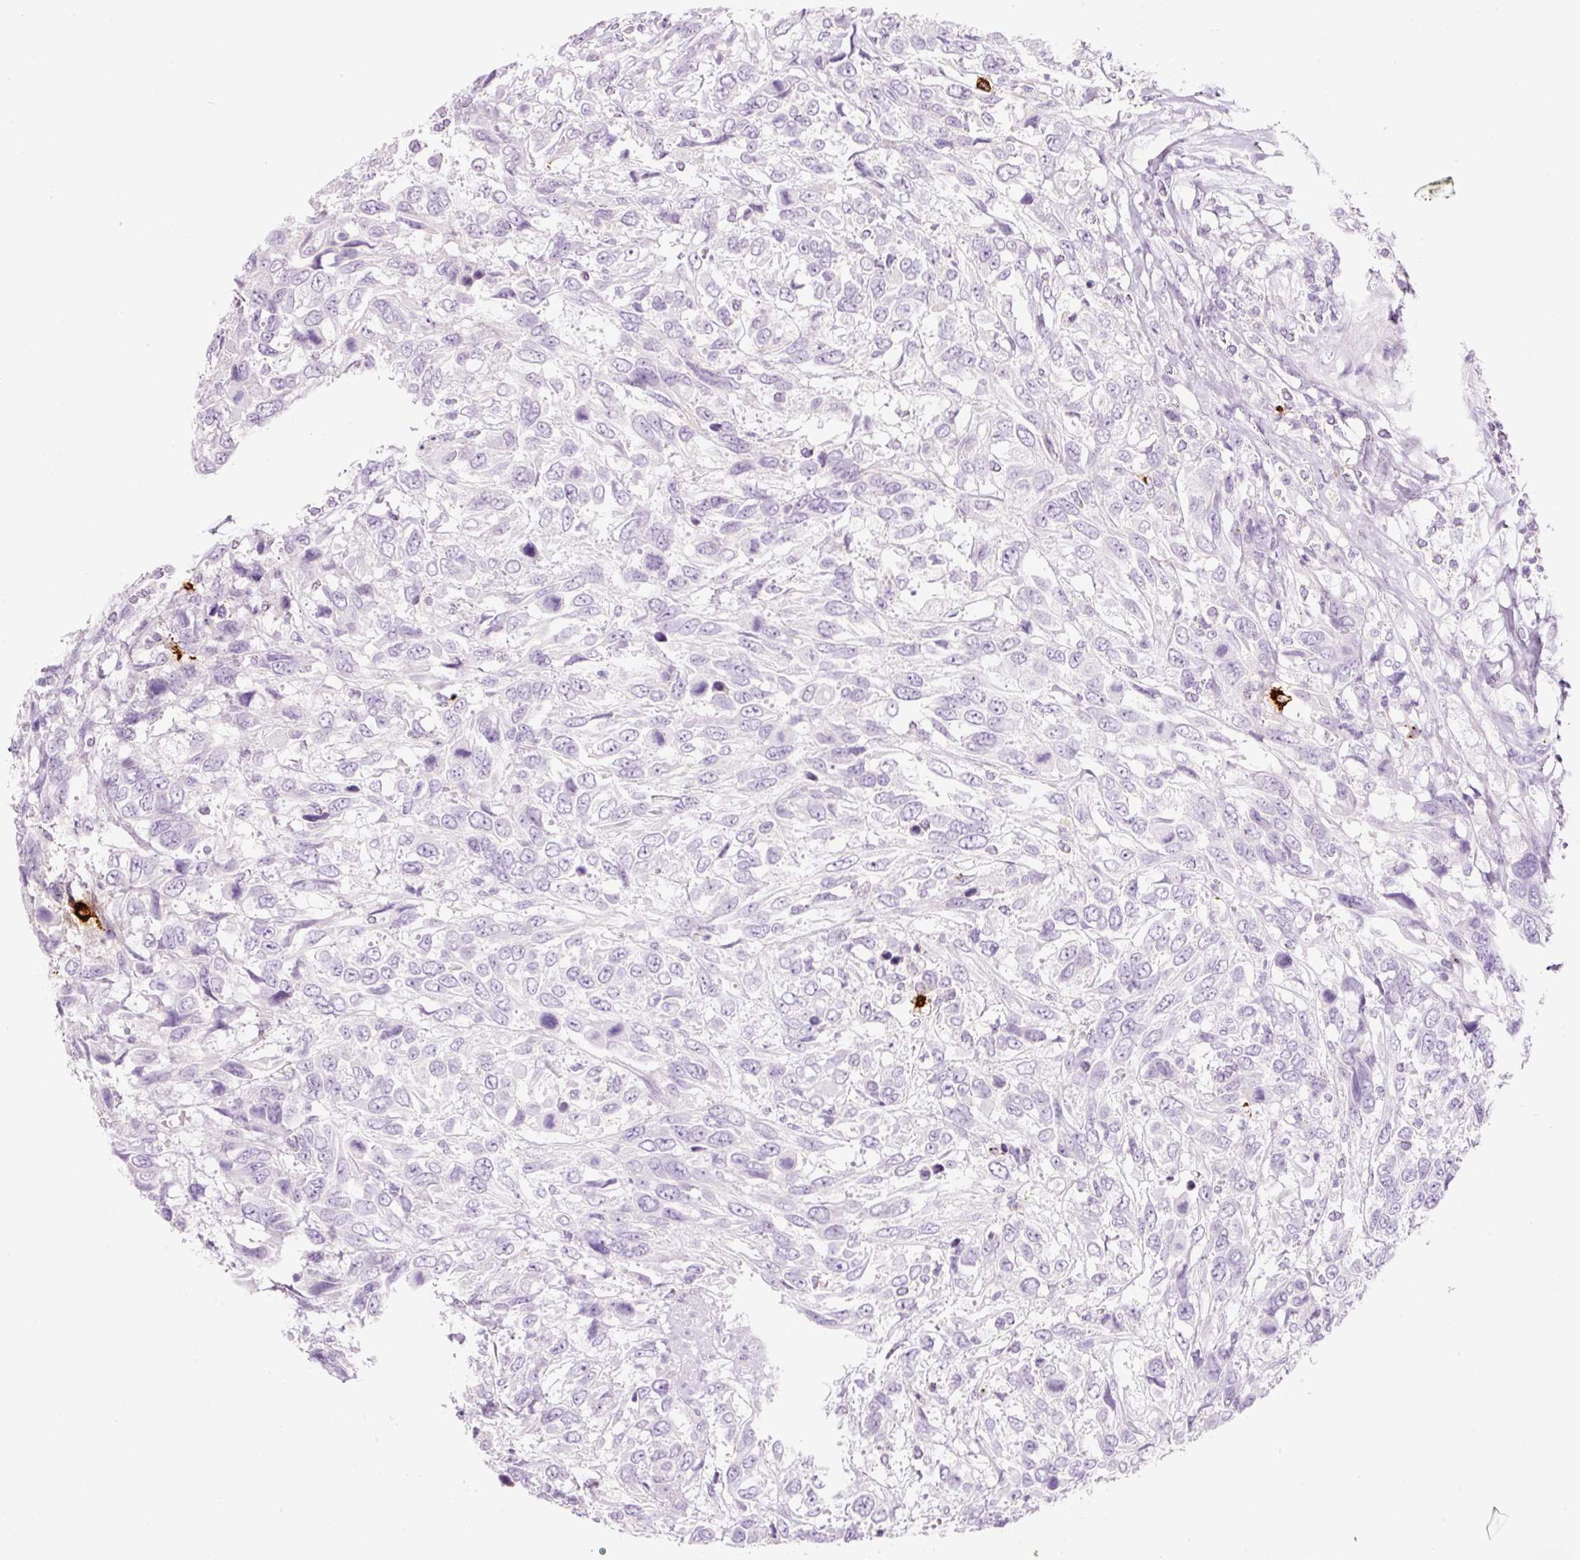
{"staining": {"intensity": "negative", "quantity": "none", "location": "none"}, "tissue": "urothelial cancer", "cell_type": "Tumor cells", "image_type": "cancer", "snomed": [{"axis": "morphology", "description": "Urothelial carcinoma, High grade"}, {"axis": "topography", "description": "Urinary bladder"}], "caption": "Immunohistochemistry histopathology image of high-grade urothelial carcinoma stained for a protein (brown), which shows no expression in tumor cells.", "gene": "CMA1", "patient": {"sex": "female", "age": 70}}